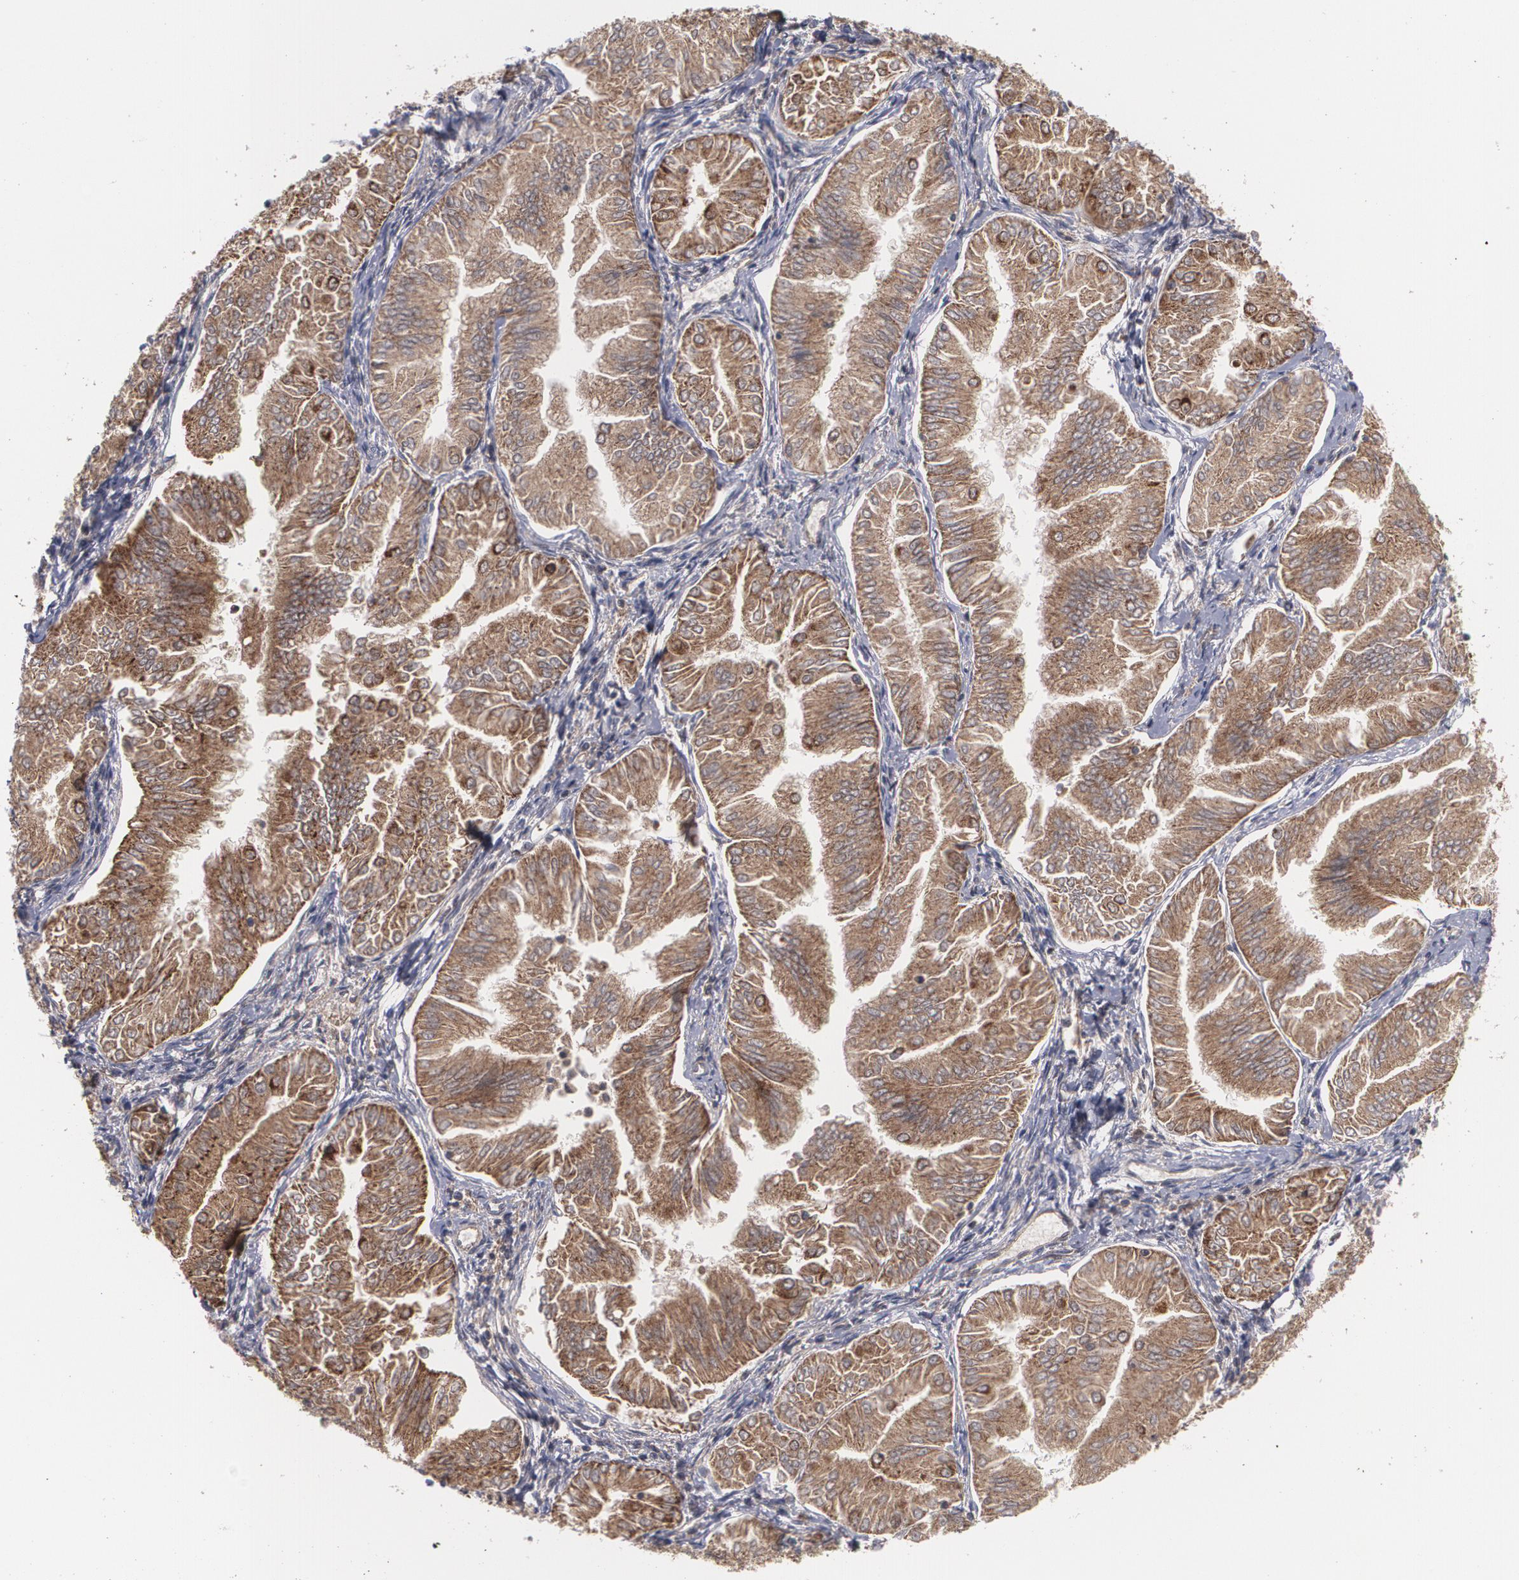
{"staining": {"intensity": "moderate", "quantity": ">75%", "location": "cytoplasmic/membranous"}, "tissue": "endometrial cancer", "cell_type": "Tumor cells", "image_type": "cancer", "snomed": [{"axis": "morphology", "description": "Adenocarcinoma, NOS"}, {"axis": "topography", "description": "Endometrium"}], "caption": "The image shows a brown stain indicating the presence of a protein in the cytoplasmic/membranous of tumor cells in endometrial adenocarcinoma.", "gene": "BMP6", "patient": {"sex": "female", "age": 53}}